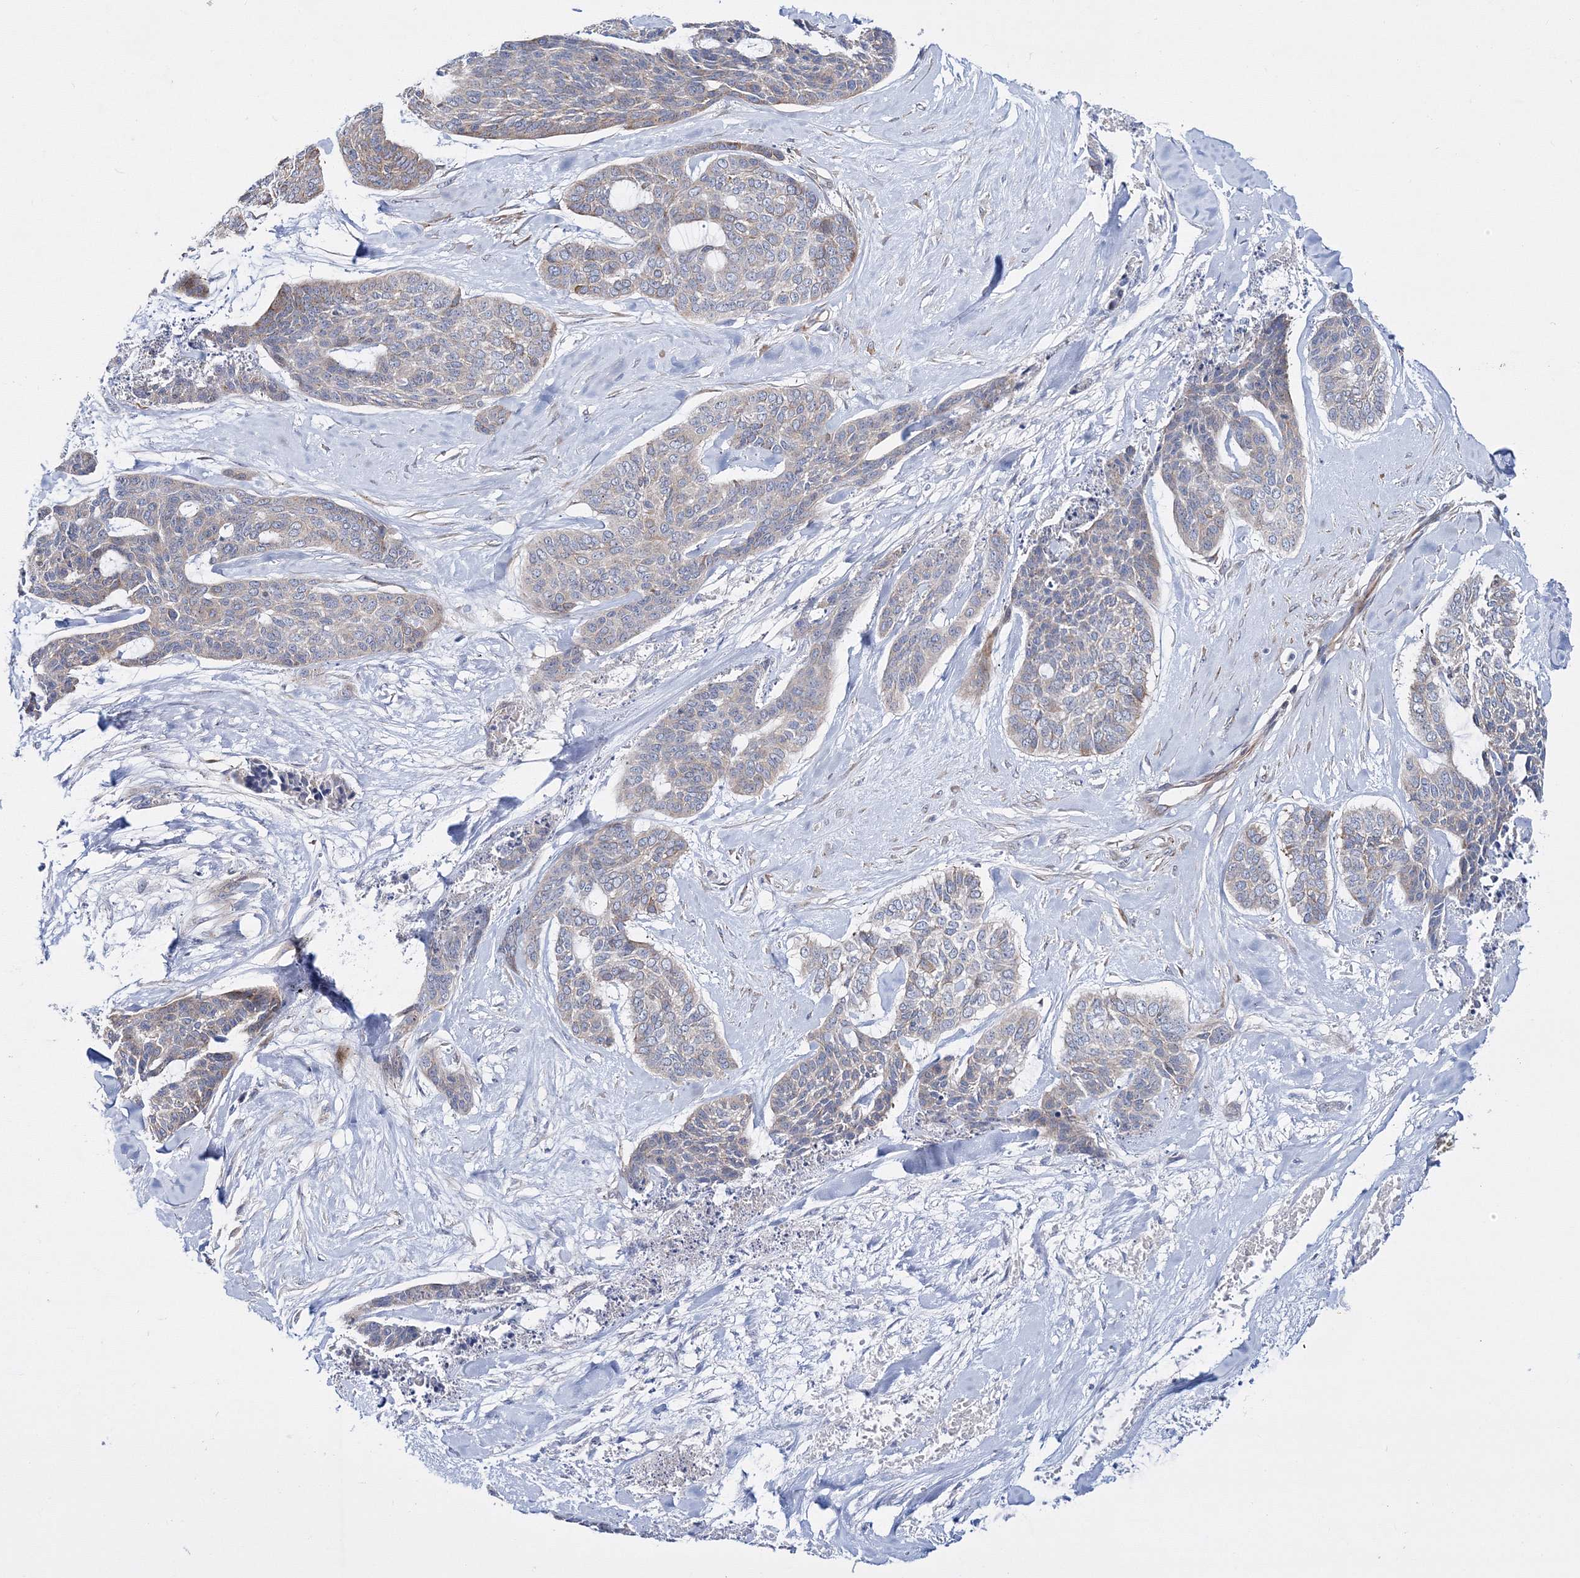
{"staining": {"intensity": "weak", "quantity": "<25%", "location": "cytoplasmic/membranous"}, "tissue": "skin cancer", "cell_type": "Tumor cells", "image_type": "cancer", "snomed": [{"axis": "morphology", "description": "Basal cell carcinoma"}, {"axis": "topography", "description": "Skin"}], "caption": "The image displays no staining of tumor cells in skin cancer (basal cell carcinoma). (DAB (3,3'-diaminobenzidine) IHC, high magnification).", "gene": "ARHGAP32", "patient": {"sex": "female", "age": 64}}